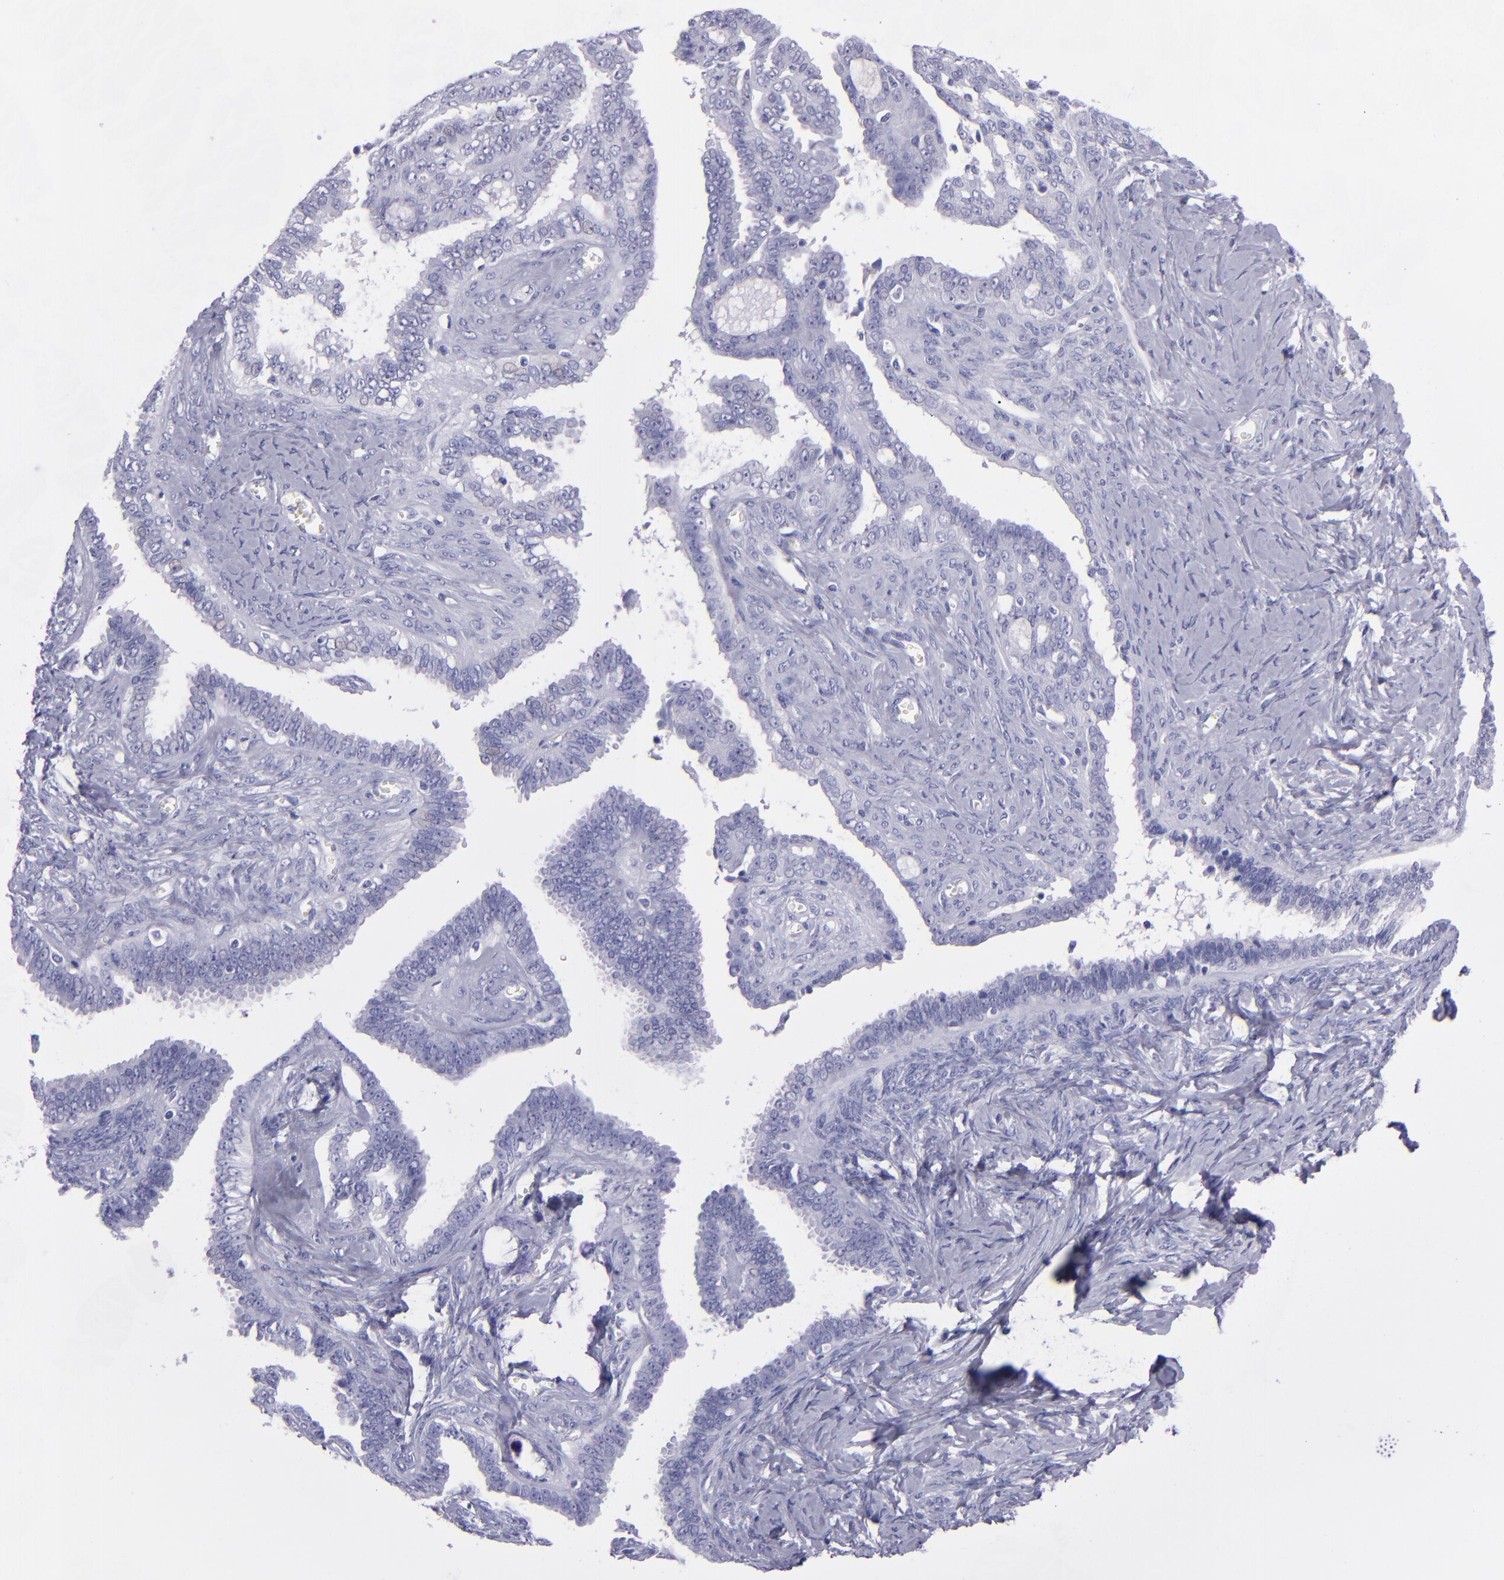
{"staining": {"intensity": "negative", "quantity": "none", "location": "none"}, "tissue": "ovarian cancer", "cell_type": "Tumor cells", "image_type": "cancer", "snomed": [{"axis": "morphology", "description": "Cystadenocarcinoma, serous, NOS"}, {"axis": "topography", "description": "Ovary"}], "caption": "Immunohistochemistry (IHC) micrograph of ovarian cancer (serous cystadenocarcinoma) stained for a protein (brown), which reveals no expression in tumor cells.", "gene": "TNNT3", "patient": {"sex": "female", "age": 71}}